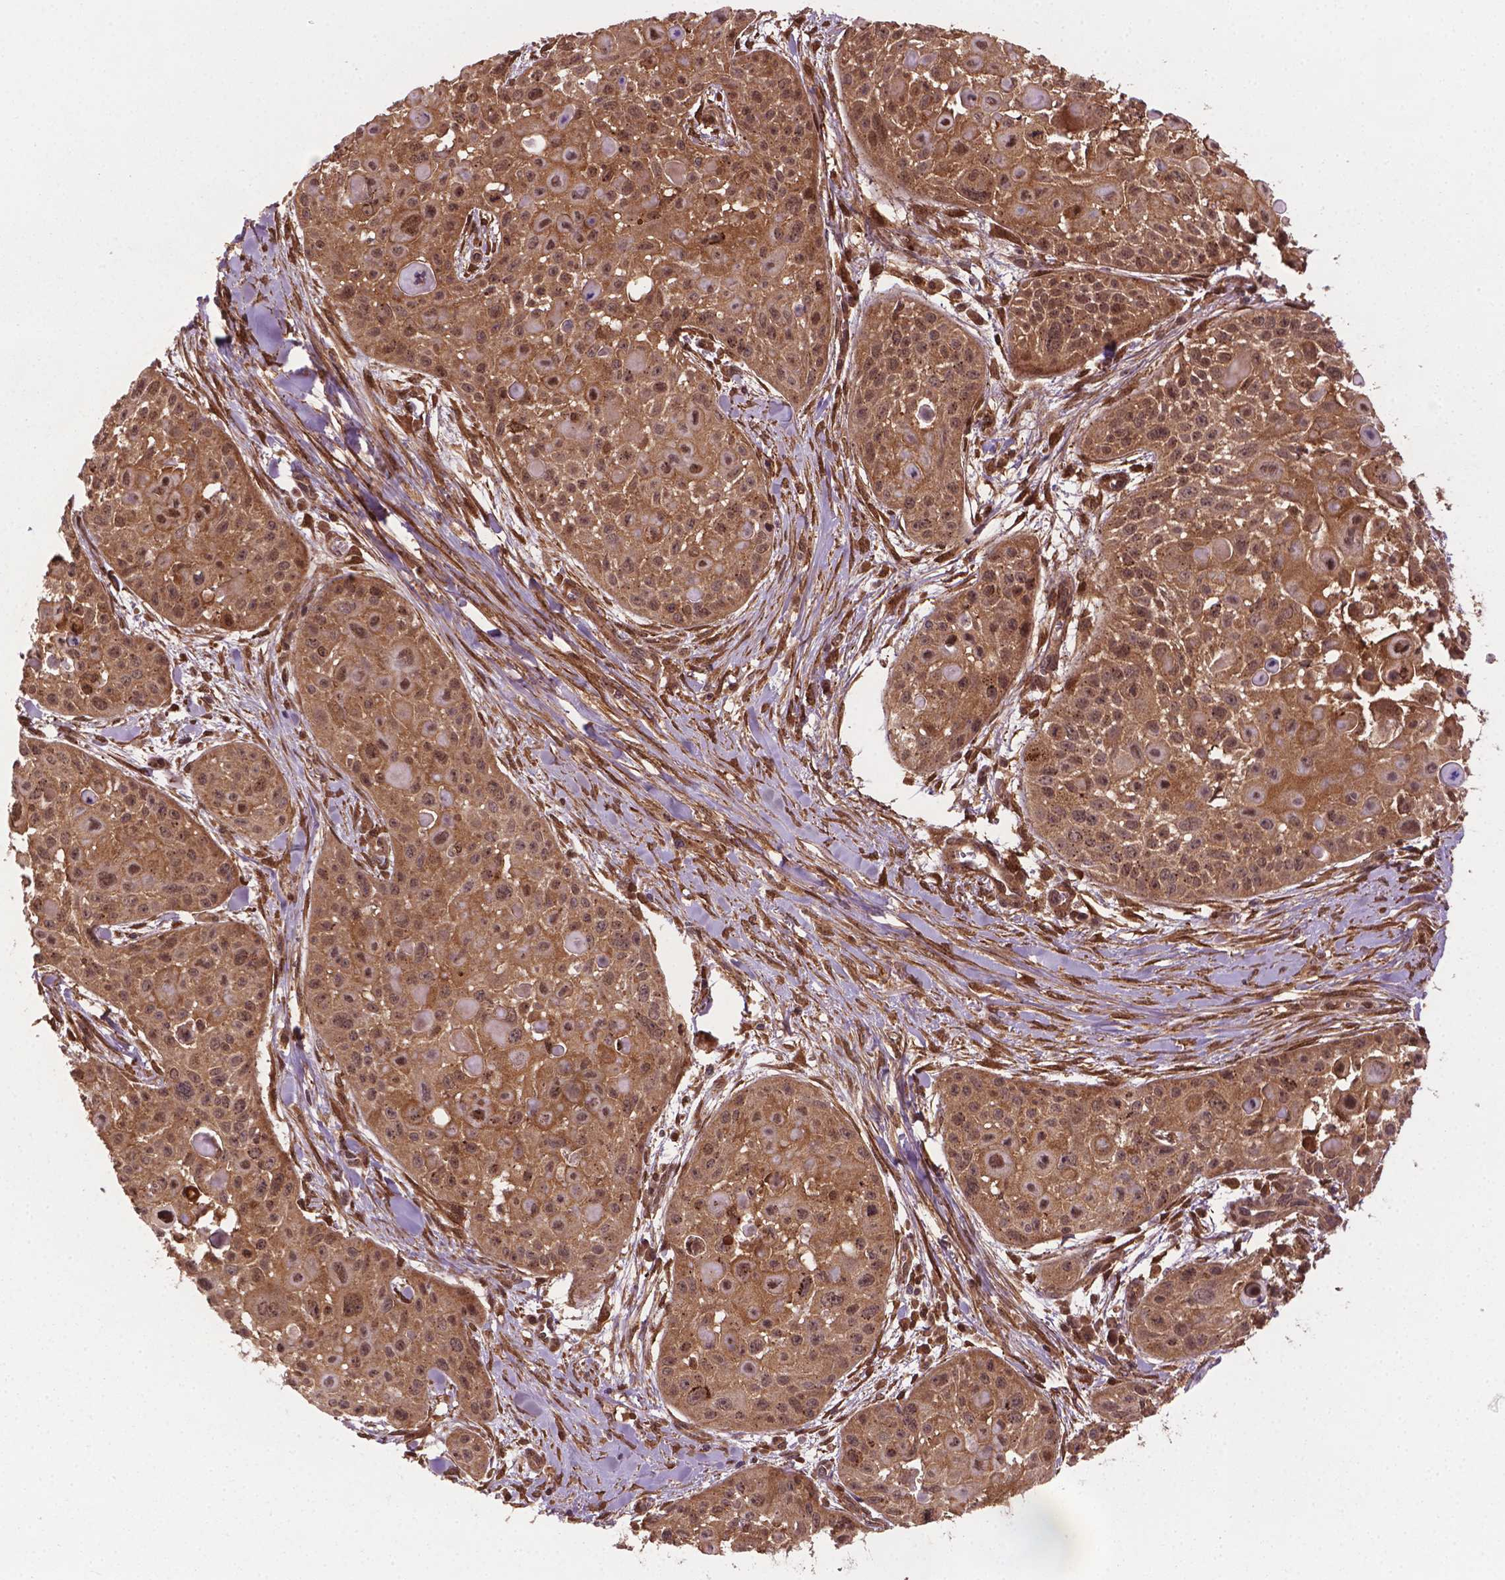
{"staining": {"intensity": "moderate", "quantity": ">75%", "location": "cytoplasmic/membranous,nuclear"}, "tissue": "skin cancer", "cell_type": "Tumor cells", "image_type": "cancer", "snomed": [{"axis": "morphology", "description": "Squamous cell carcinoma, NOS"}, {"axis": "topography", "description": "Skin"}, {"axis": "topography", "description": "Anal"}], "caption": "Skin cancer stained with IHC shows moderate cytoplasmic/membranous and nuclear positivity in about >75% of tumor cells.", "gene": "PLIN3", "patient": {"sex": "female", "age": 75}}